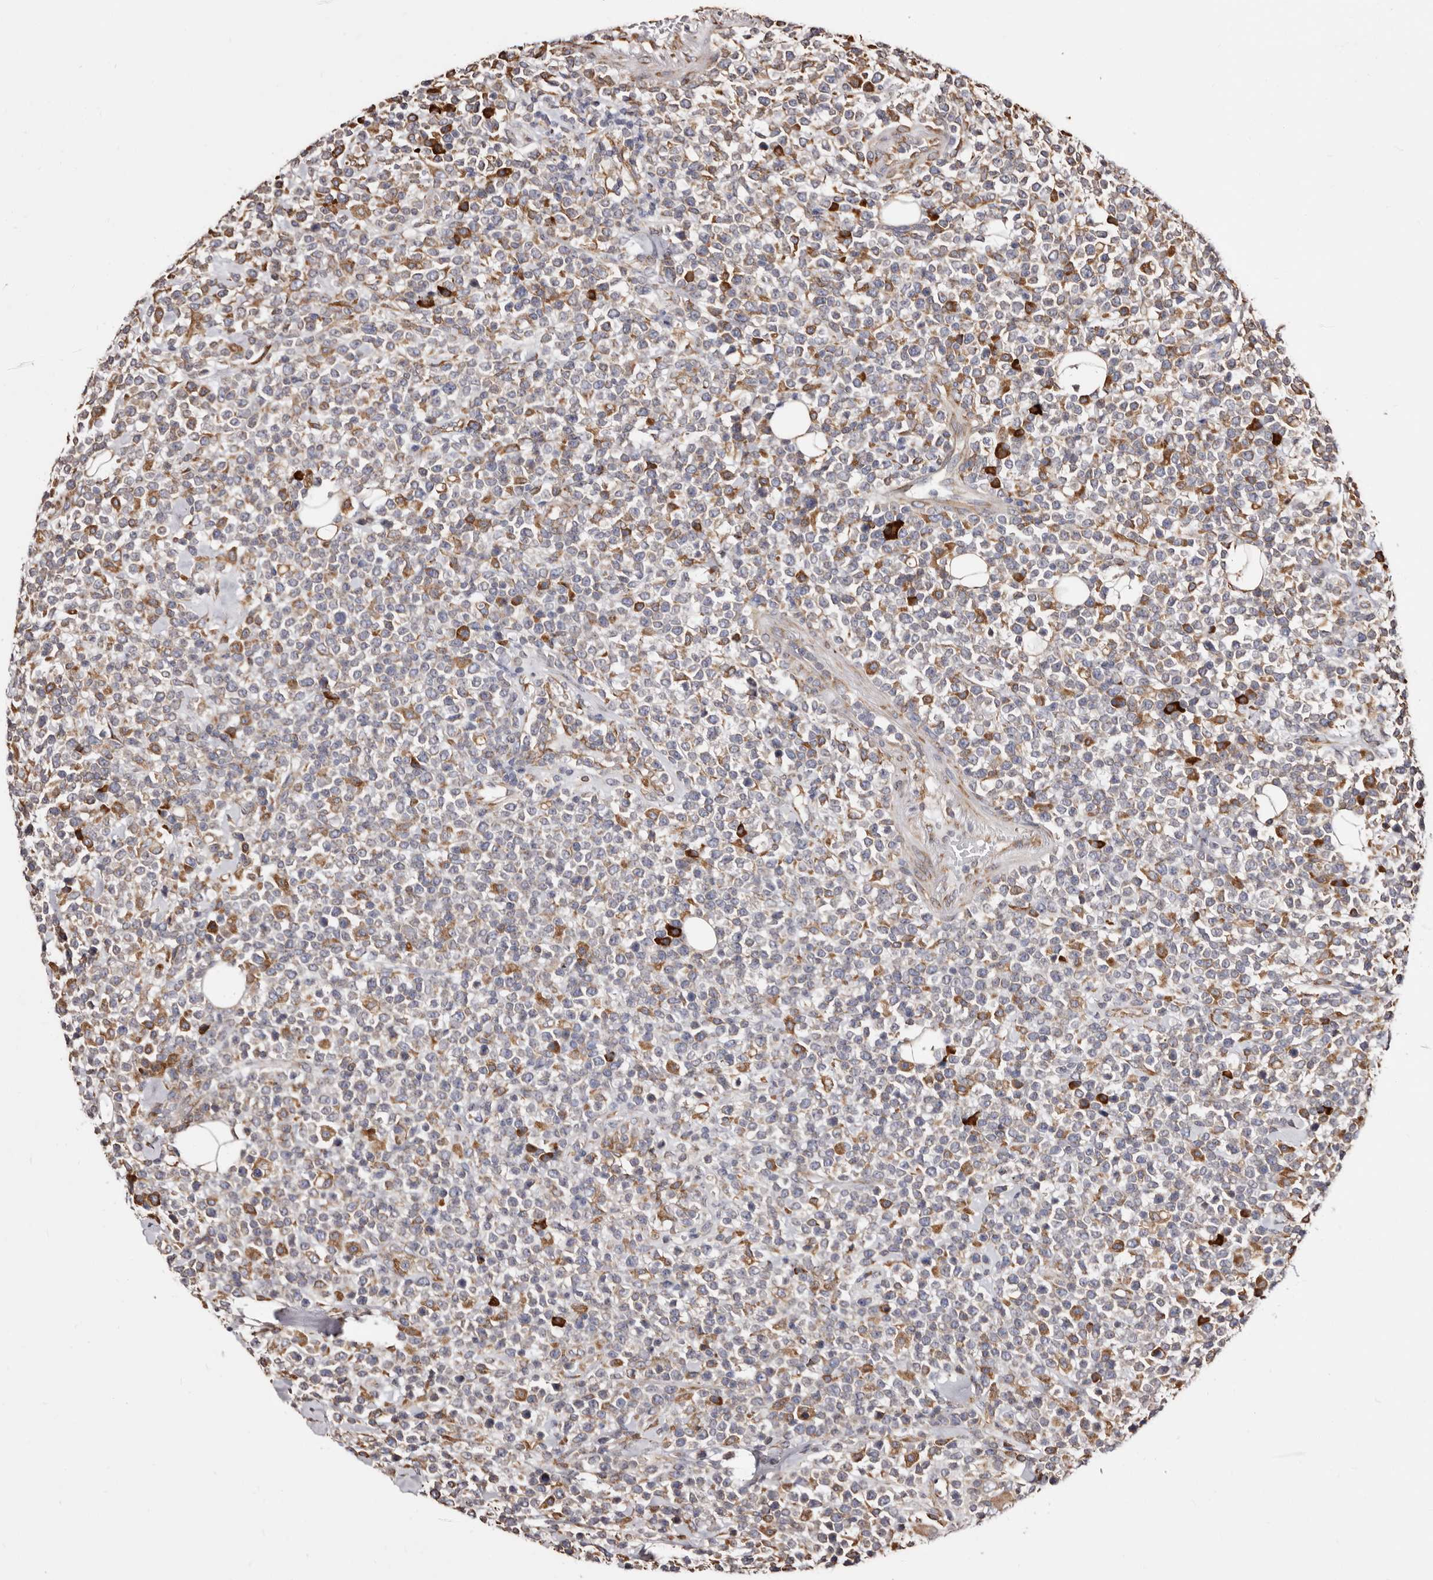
{"staining": {"intensity": "moderate", "quantity": "25%-75%", "location": "cytoplasmic/membranous"}, "tissue": "lymphoma", "cell_type": "Tumor cells", "image_type": "cancer", "snomed": [{"axis": "morphology", "description": "Malignant lymphoma, non-Hodgkin's type, High grade"}, {"axis": "topography", "description": "Colon"}], "caption": "Tumor cells display medium levels of moderate cytoplasmic/membranous staining in approximately 25%-75% of cells in lymphoma.", "gene": "ACBD6", "patient": {"sex": "female", "age": 53}}